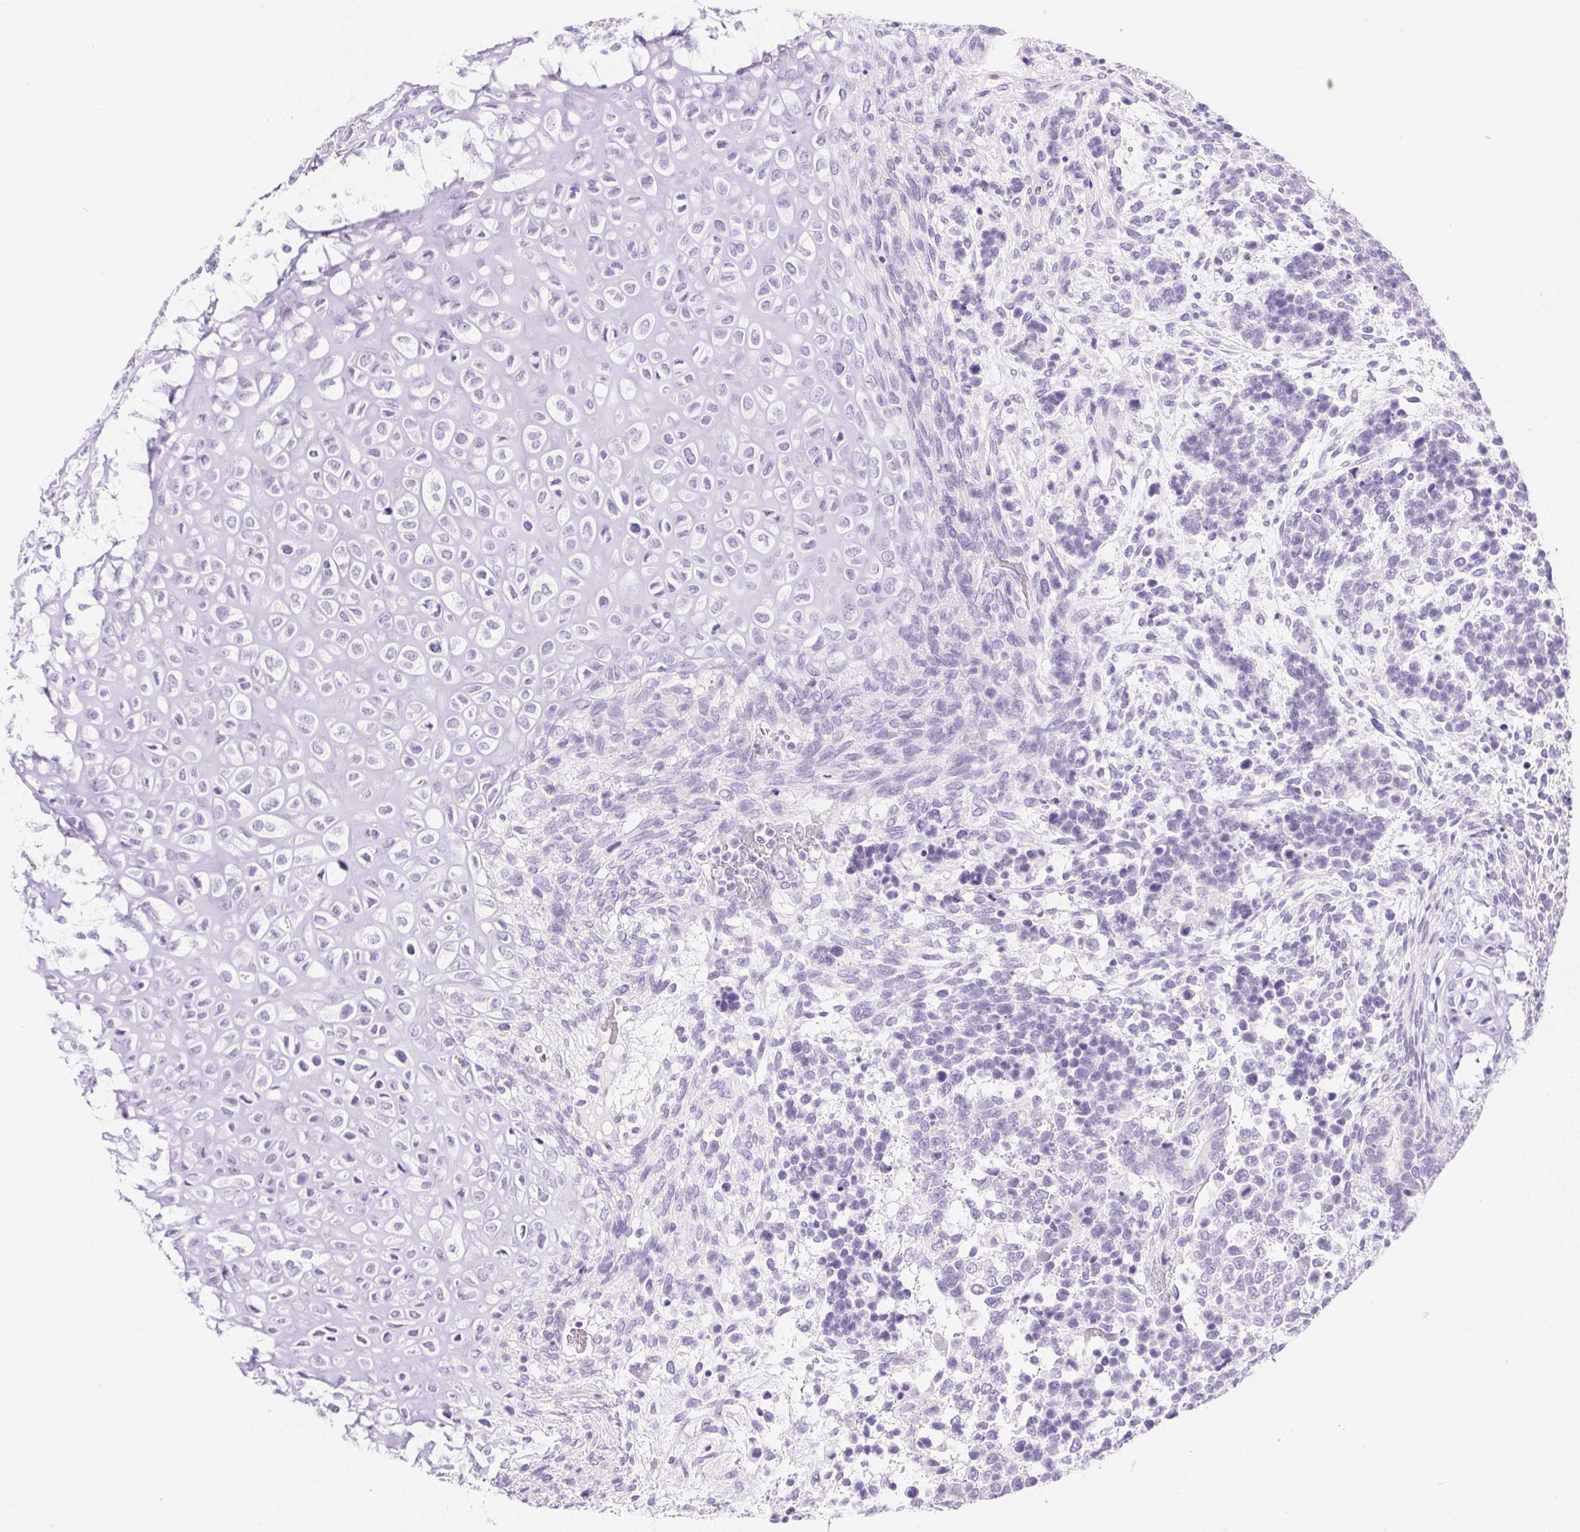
{"staining": {"intensity": "negative", "quantity": "none", "location": "none"}, "tissue": "testis cancer", "cell_type": "Tumor cells", "image_type": "cancer", "snomed": [{"axis": "morphology", "description": "Carcinoma, Embryonal, NOS"}, {"axis": "topography", "description": "Testis"}], "caption": "Immunohistochemical staining of testis cancer exhibits no significant staining in tumor cells.", "gene": "PNLIP", "patient": {"sex": "male", "age": 23}}